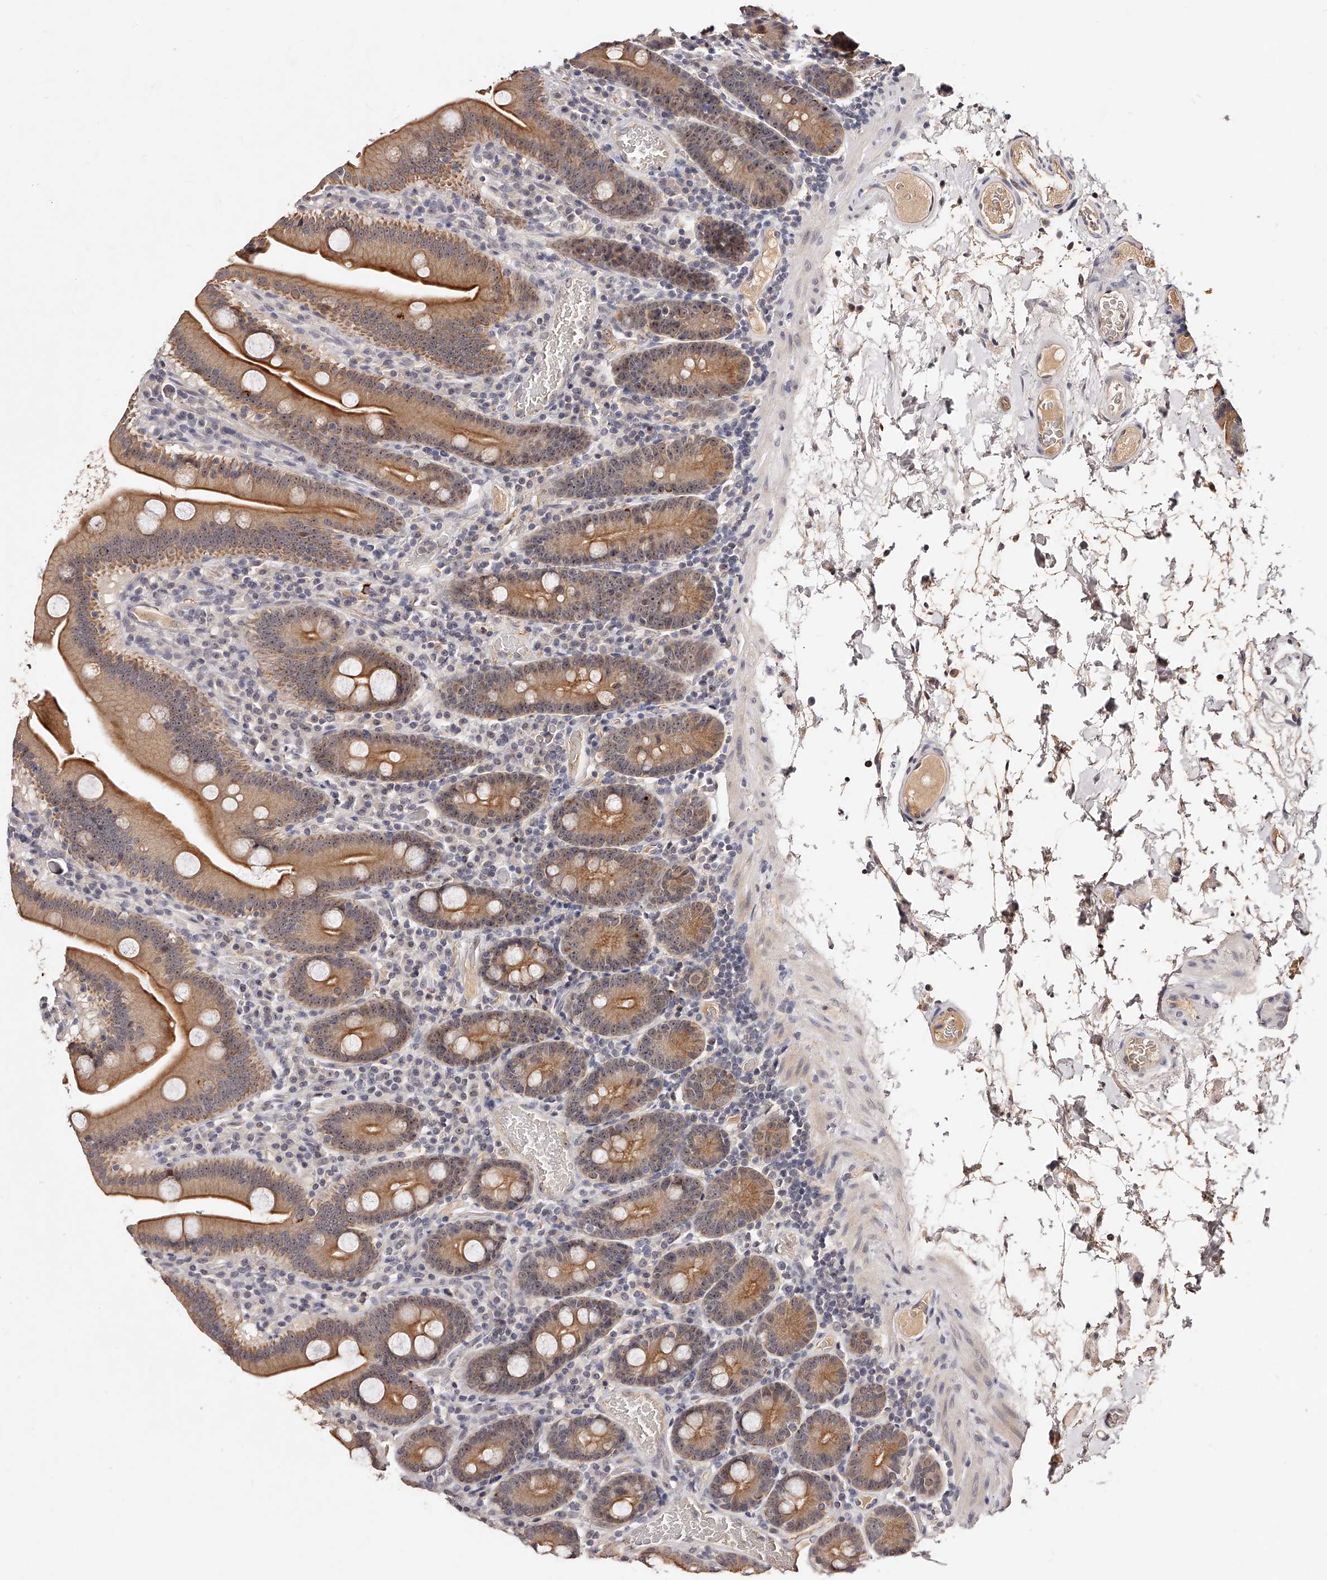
{"staining": {"intensity": "moderate", "quantity": ">75%", "location": "cytoplasmic/membranous,nuclear"}, "tissue": "duodenum", "cell_type": "Glandular cells", "image_type": "normal", "snomed": [{"axis": "morphology", "description": "Normal tissue, NOS"}, {"axis": "topography", "description": "Duodenum"}], "caption": "This image reveals immunohistochemistry (IHC) staining of normal duodenum, with medium moderate cytoplasmic/membranous,nuclear staining in about >75% of glandular cells.", "gene": "PHACTR1", "patient": {"sex": "male", "age": 55}}